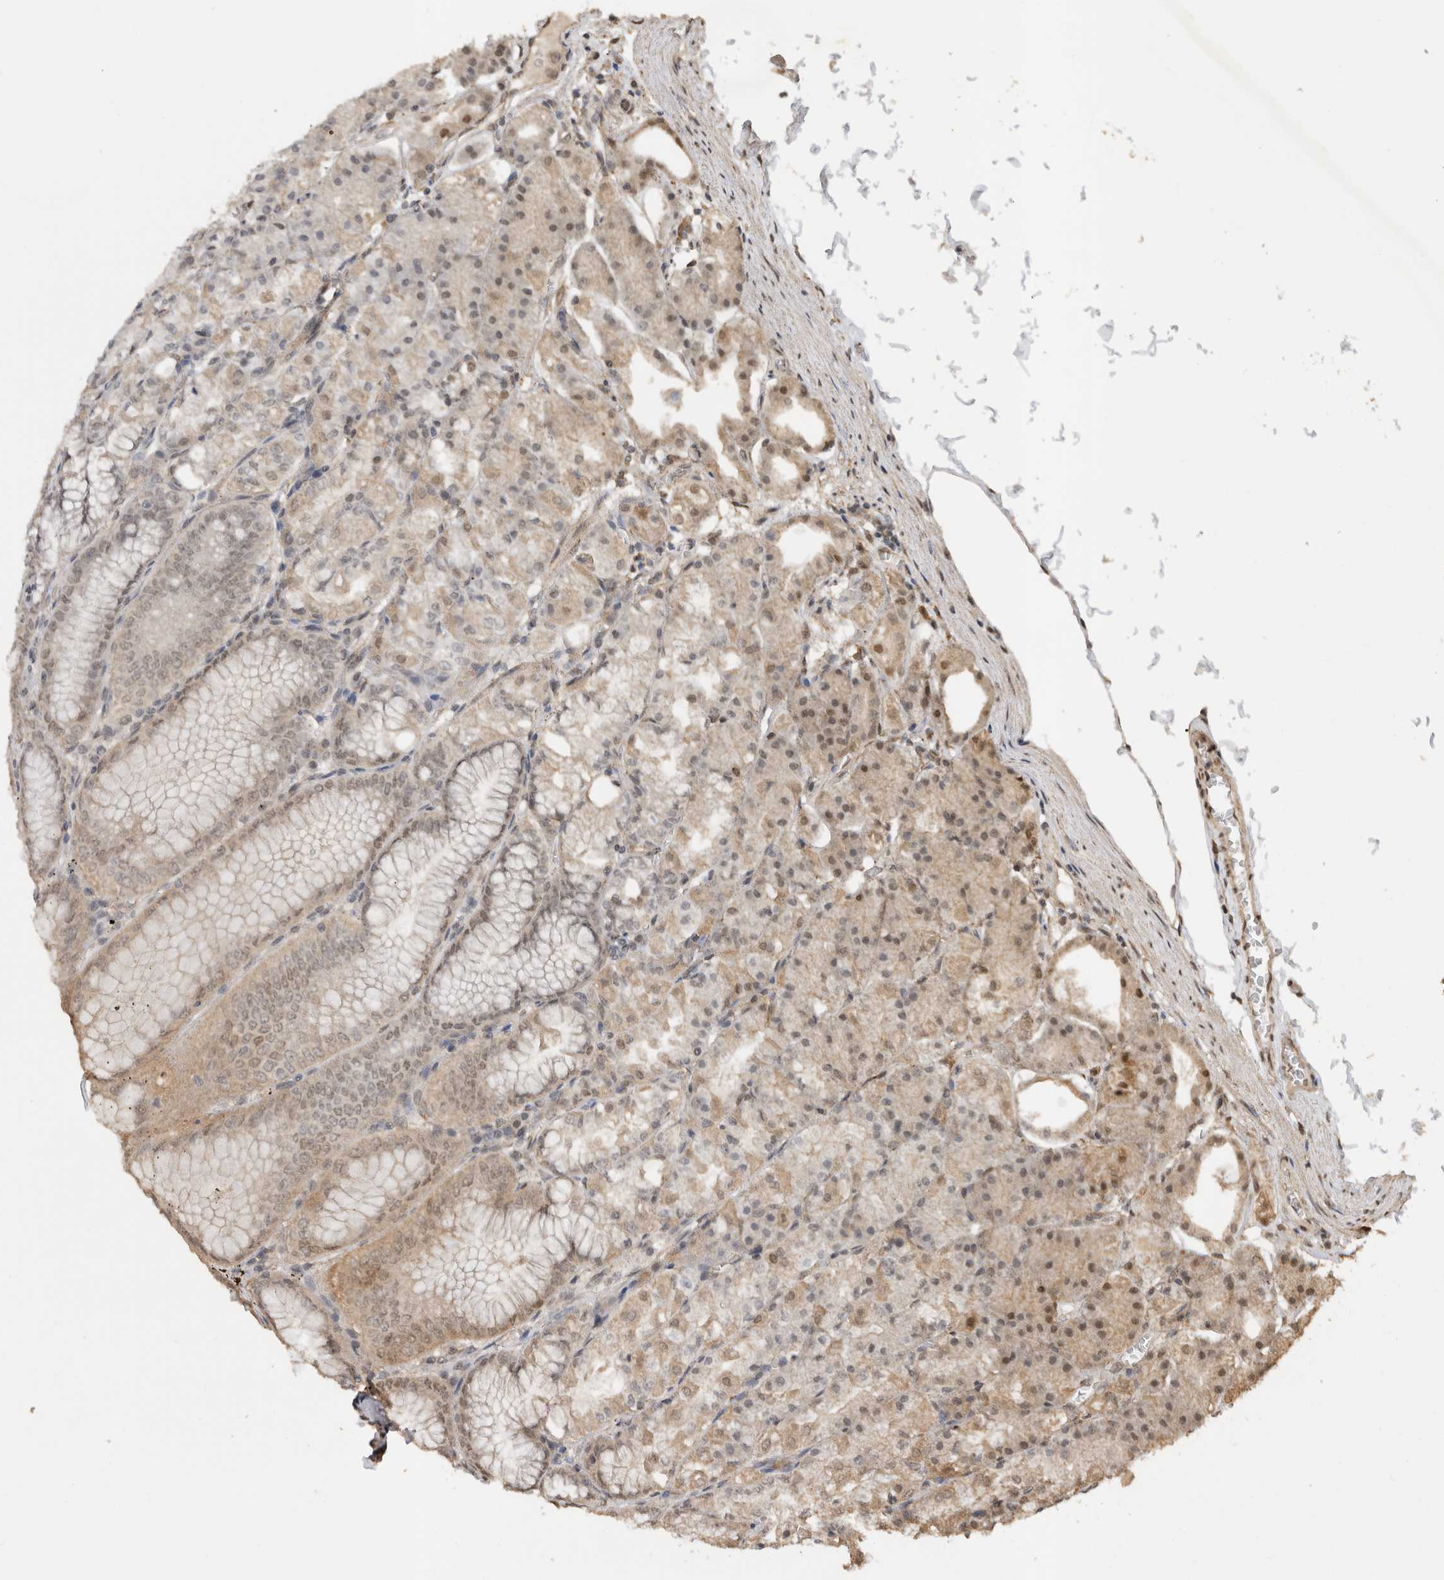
{"staining": {"intensity": "moderate", "quantity": ">75%", "location": "cytoplasmic/membranous,nuclear"}, "tissue": "stomach", "cell_type": "Glandular cells", "image_type": "normal", "snomed": [{"axis": "morphology", "description": "Normal tissue, NOS"}, {"axis": "topography", "description": "Stomach, lower"}], "caption": "Protein staining of unremarkable stomach demonstrates moderate cytoplasmic/membranous,nuclear expression in about >75% of glandular cells.", "gene": "C1orf21", "patient": {"sex": "male", "age": 71}}